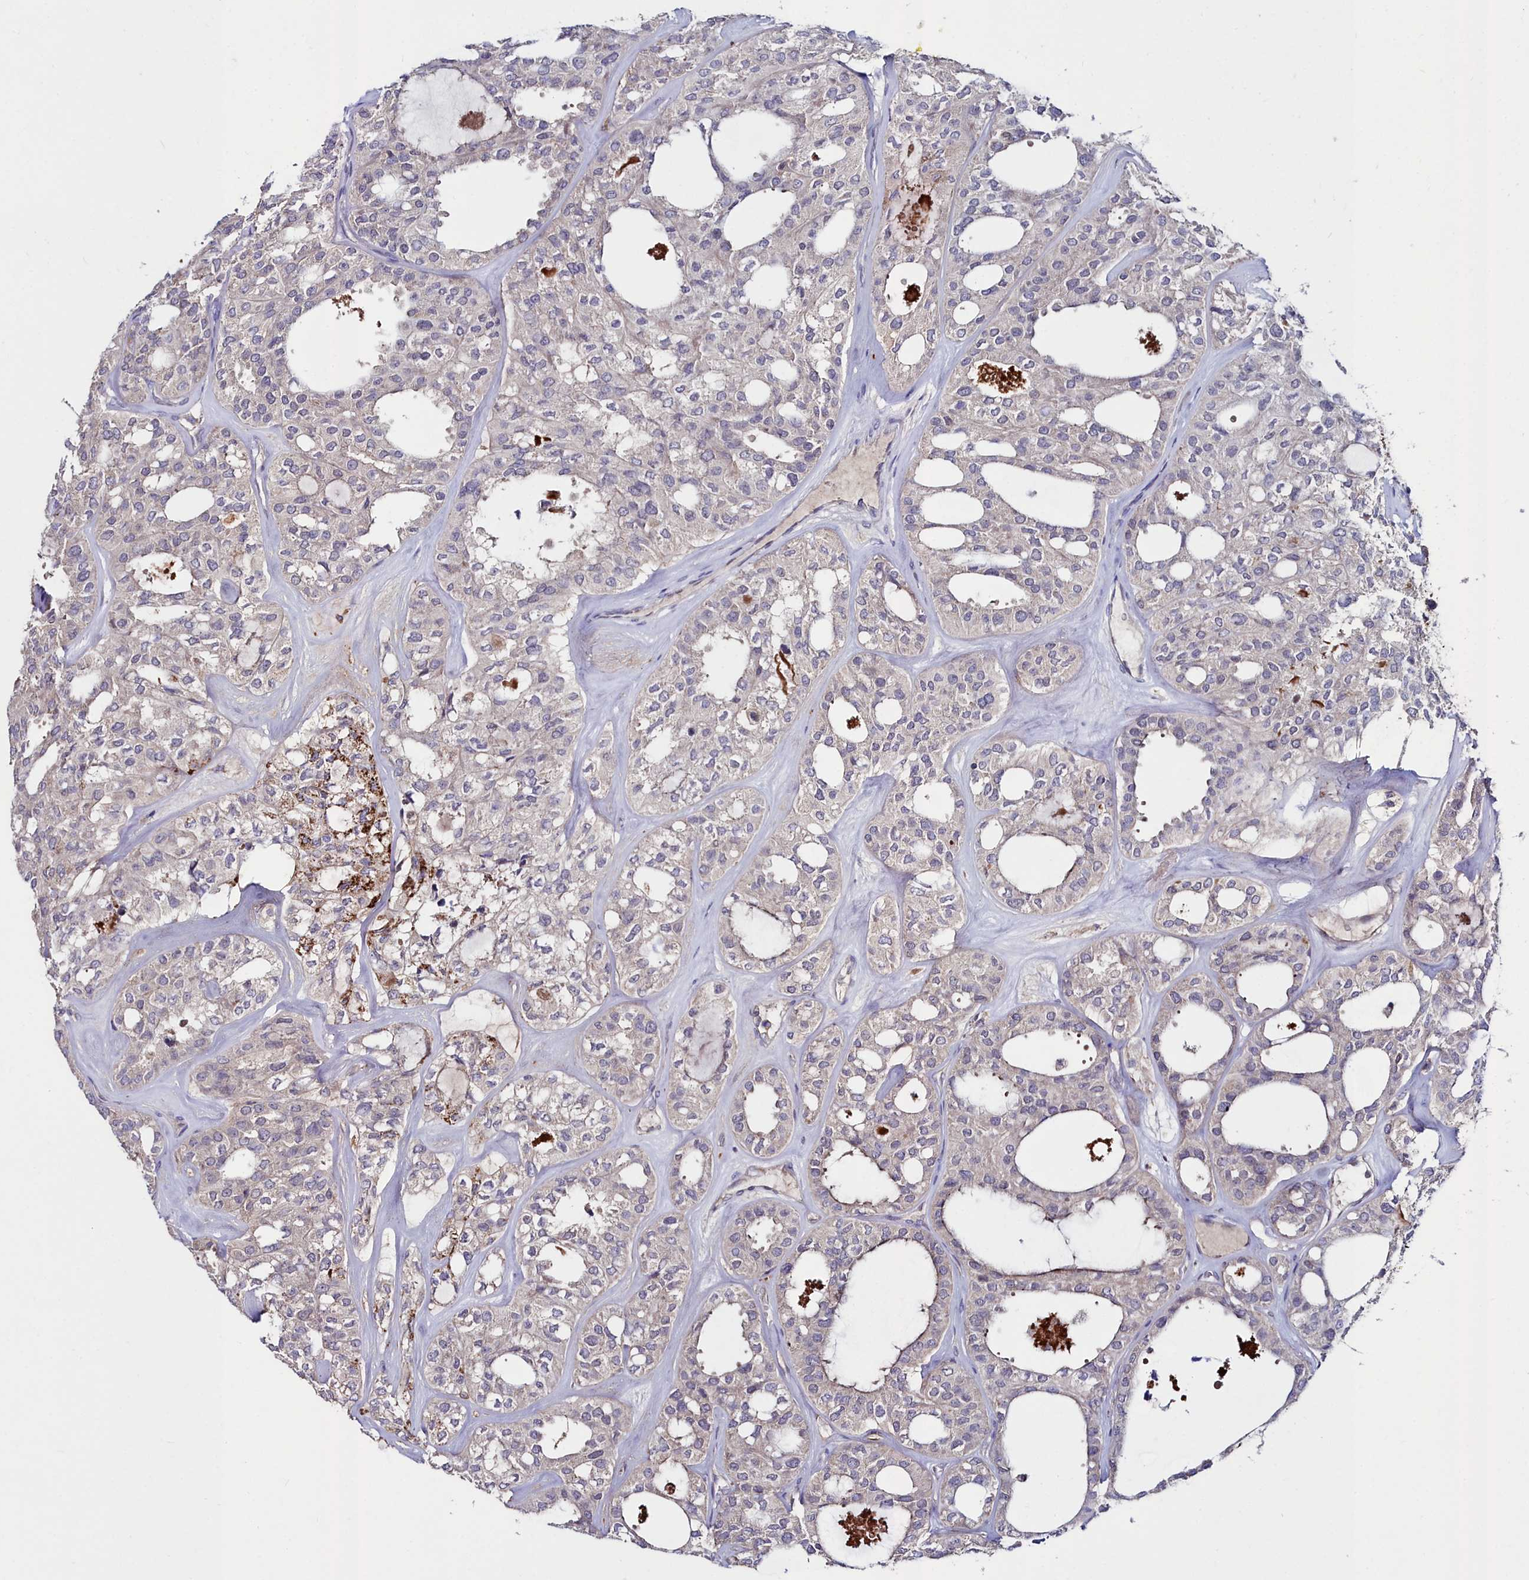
{"staining": {"intensity": "negative", "quantity": "none", "location": "none"}, "tissue": "thyroid cancer", "cell_type": "Tumor cells", "image_type": "cancer", "snomed": [{"axis": "morphology", "description": "Follicular adenoma carcinoma, NOS"}, {"axis": "topography", "description": "Thyroid gland"}], "caption": "Immunohistochemistry (IHC) histopathology image of neoplastic tissue: human thyroid cancer stained with DAB (3,3'-diaminobenzidine) displays no significant protein positivity in tumor cells.", "gene": "AMBRA1", "patient": {"sex": "male", "age": 75}}